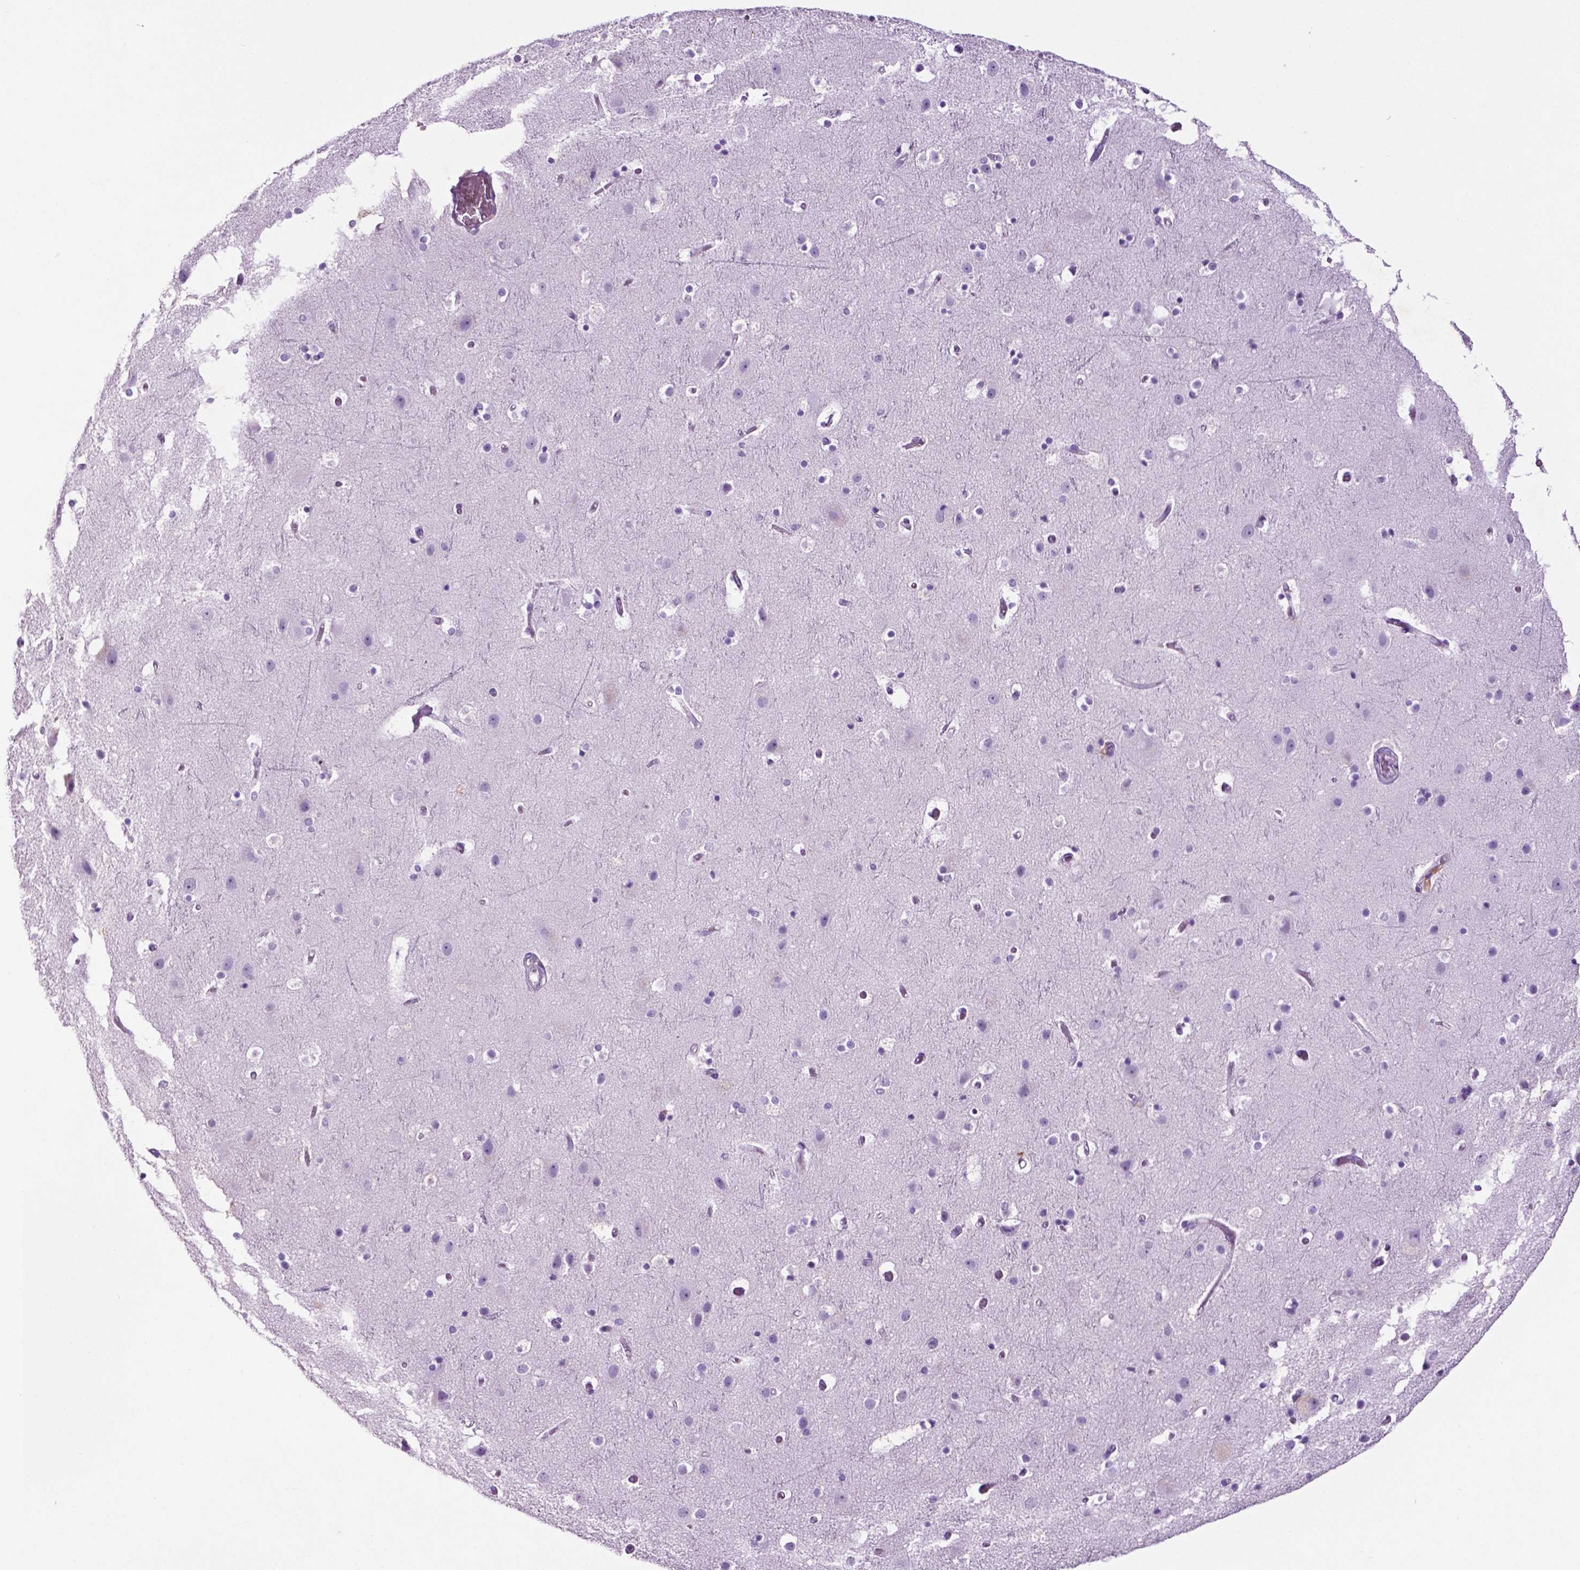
{"staining": {"intensity": "negative", "quantity": "none", "location": "none"}, "tissue": "cerebral cortex", "cell_type": "Endothelial cells", "image_type": "normal", "snomed": [{"axis": "morphology", "description": "Normal tissue, NOS"}, {"axis": "topography", "description": "Cerebral cortex"}], "caption": "A high-resolution micrograph shows immunohistochemistry (IHC) staining of normal cerebral cortex, which exhibits no significant positivity in endothelial cells.", "gene": "PHGR1", "patient": {"sex": "female", "age": 52}}